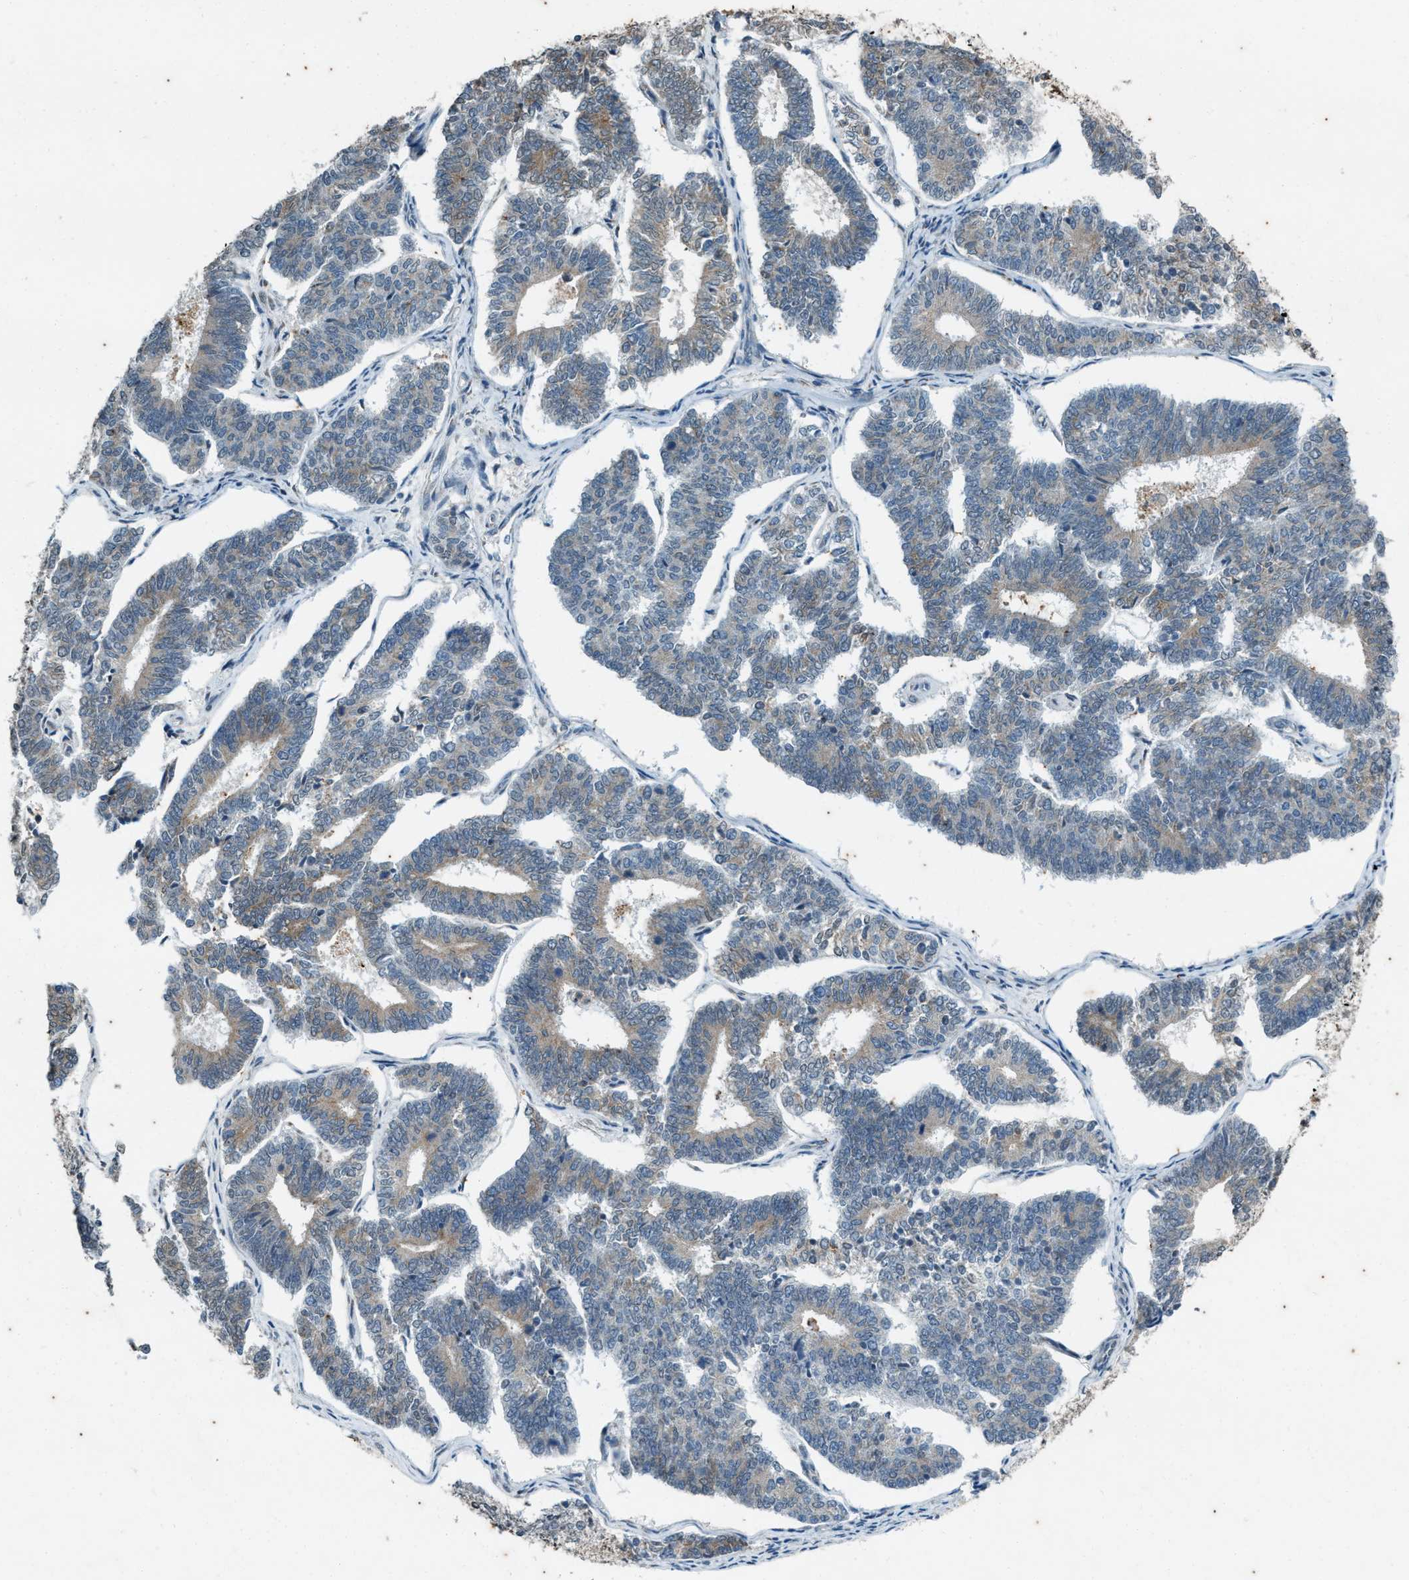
{"staining": {"intensity": "weak", "quantity": "25%-75%", "location": "cytoplasmic/membranous"}, "tissue": "endometrial cancer", "cell_type": "Tumor cells", "image_type": "cancer", "snomed": [{"axis": "morphology", "description": "Adenocarcinoma, NOS"}, {"axis": "topography", "description": "Endometrium"}], "caption": "An immunohistochemistry (IHC) histopathology image of neoplastic tissue is shown. Protein staining in brown shows weak cytoplasmic/membranous positivity in endometrial cancer within tumor cells.", "gene": "CHPF2", "patient": {"sex": "female", "age": 70}}